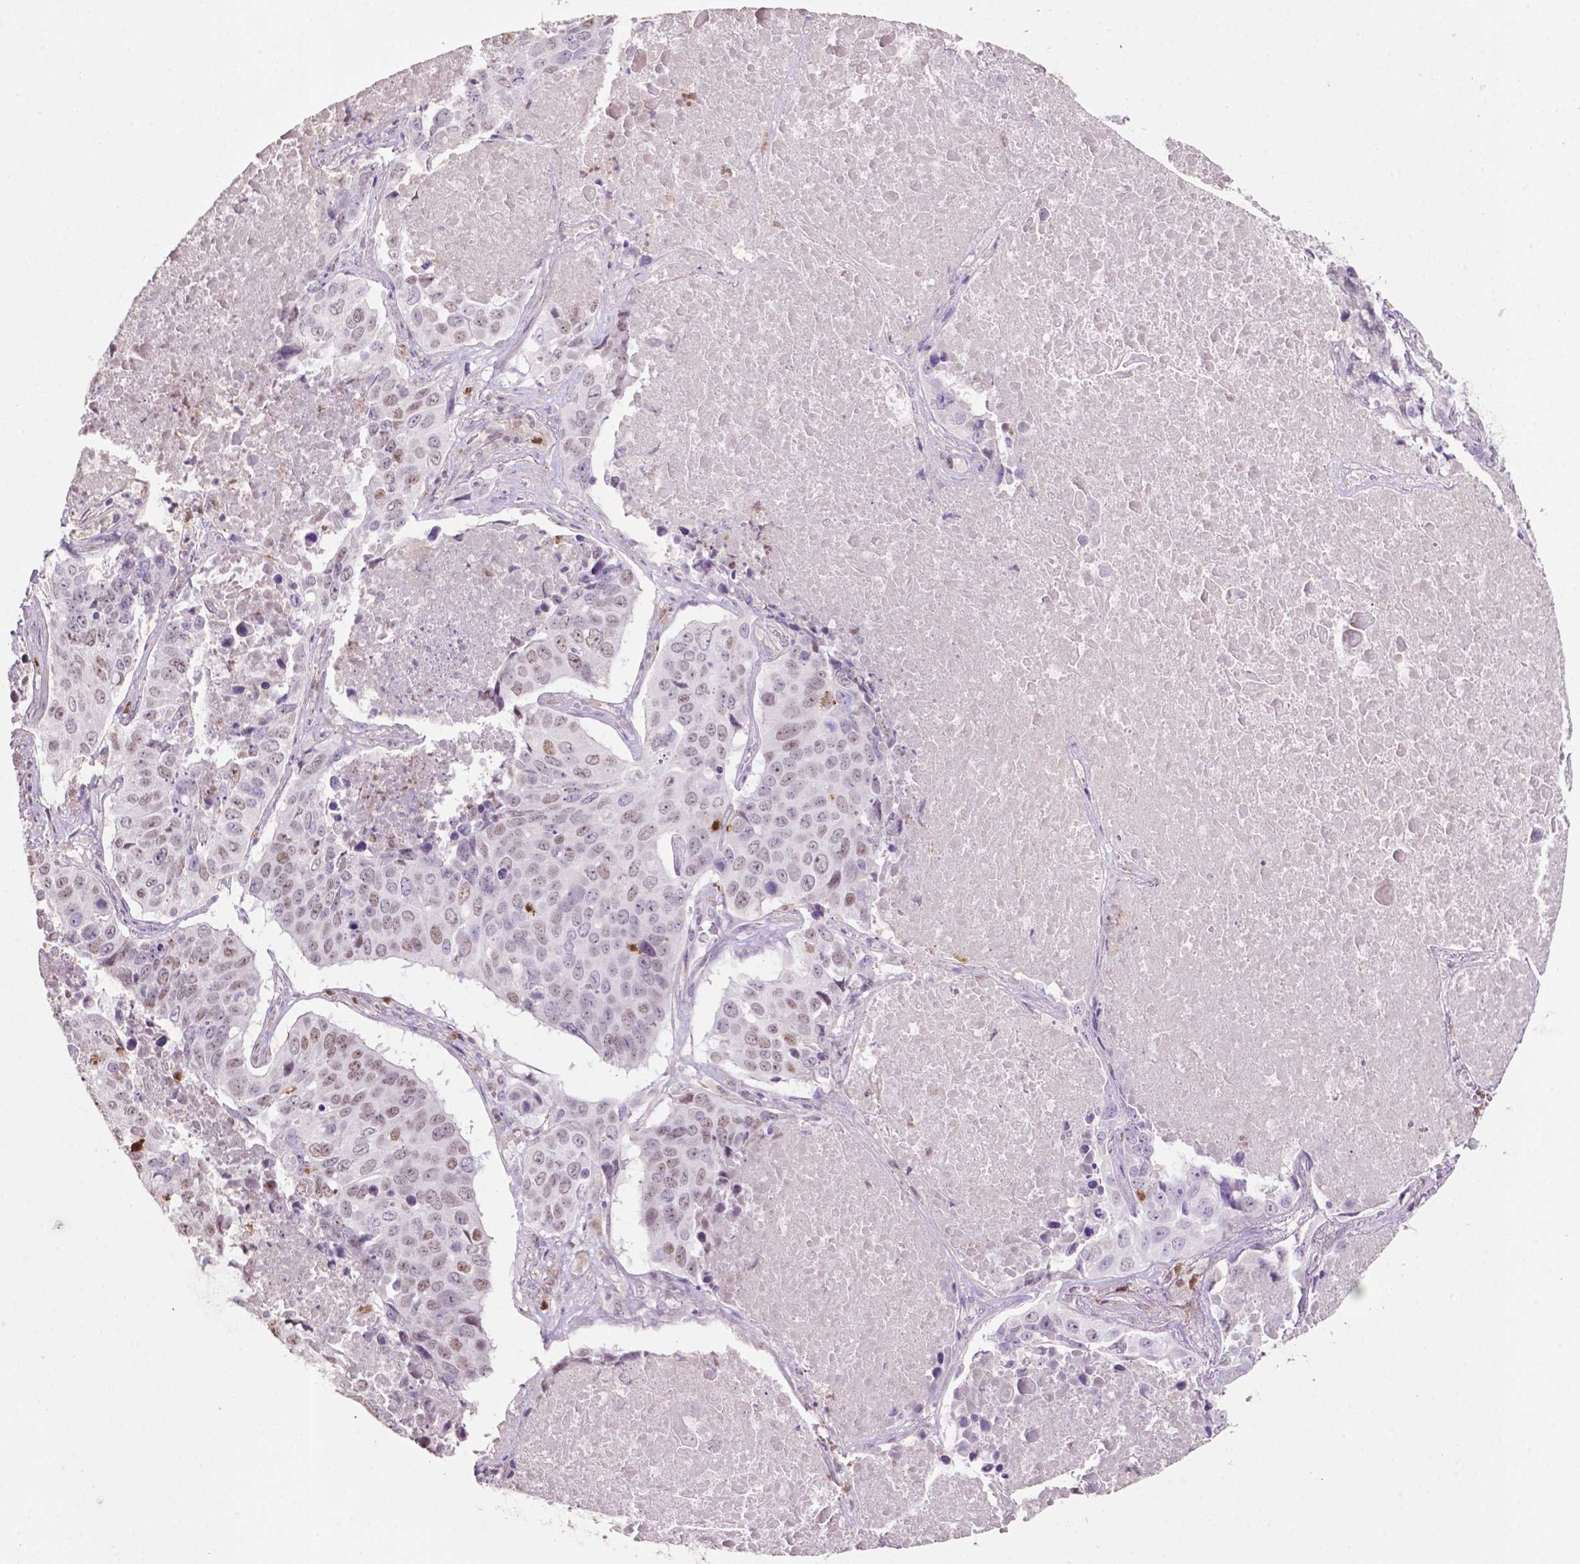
{"staining": {"intensity": "weak", "quantity": "25%-75%", "location": "nuclear"}, "tissue": "lung cancer", "cell_type": "Tumor cells", "image_type": "cancer", "snomed": [{"axis": "morphology", "description": "Normal tissue, NOS"}, {"axis": "morphology", "description": "Squamous cell carcinoma, NOS"}, {"axis": "topography", "description": "Bronchus"}, {"axis": "topography", "description": "Lung"}], "caption": "IHC of human lung cancer (squamous cell carcinoma) reveals low levels of weak nuclear staining in about 25%-75% of tumor cells.", "gene": "TBC1D10C", "patient": {"sex": "male", "age": 64}}